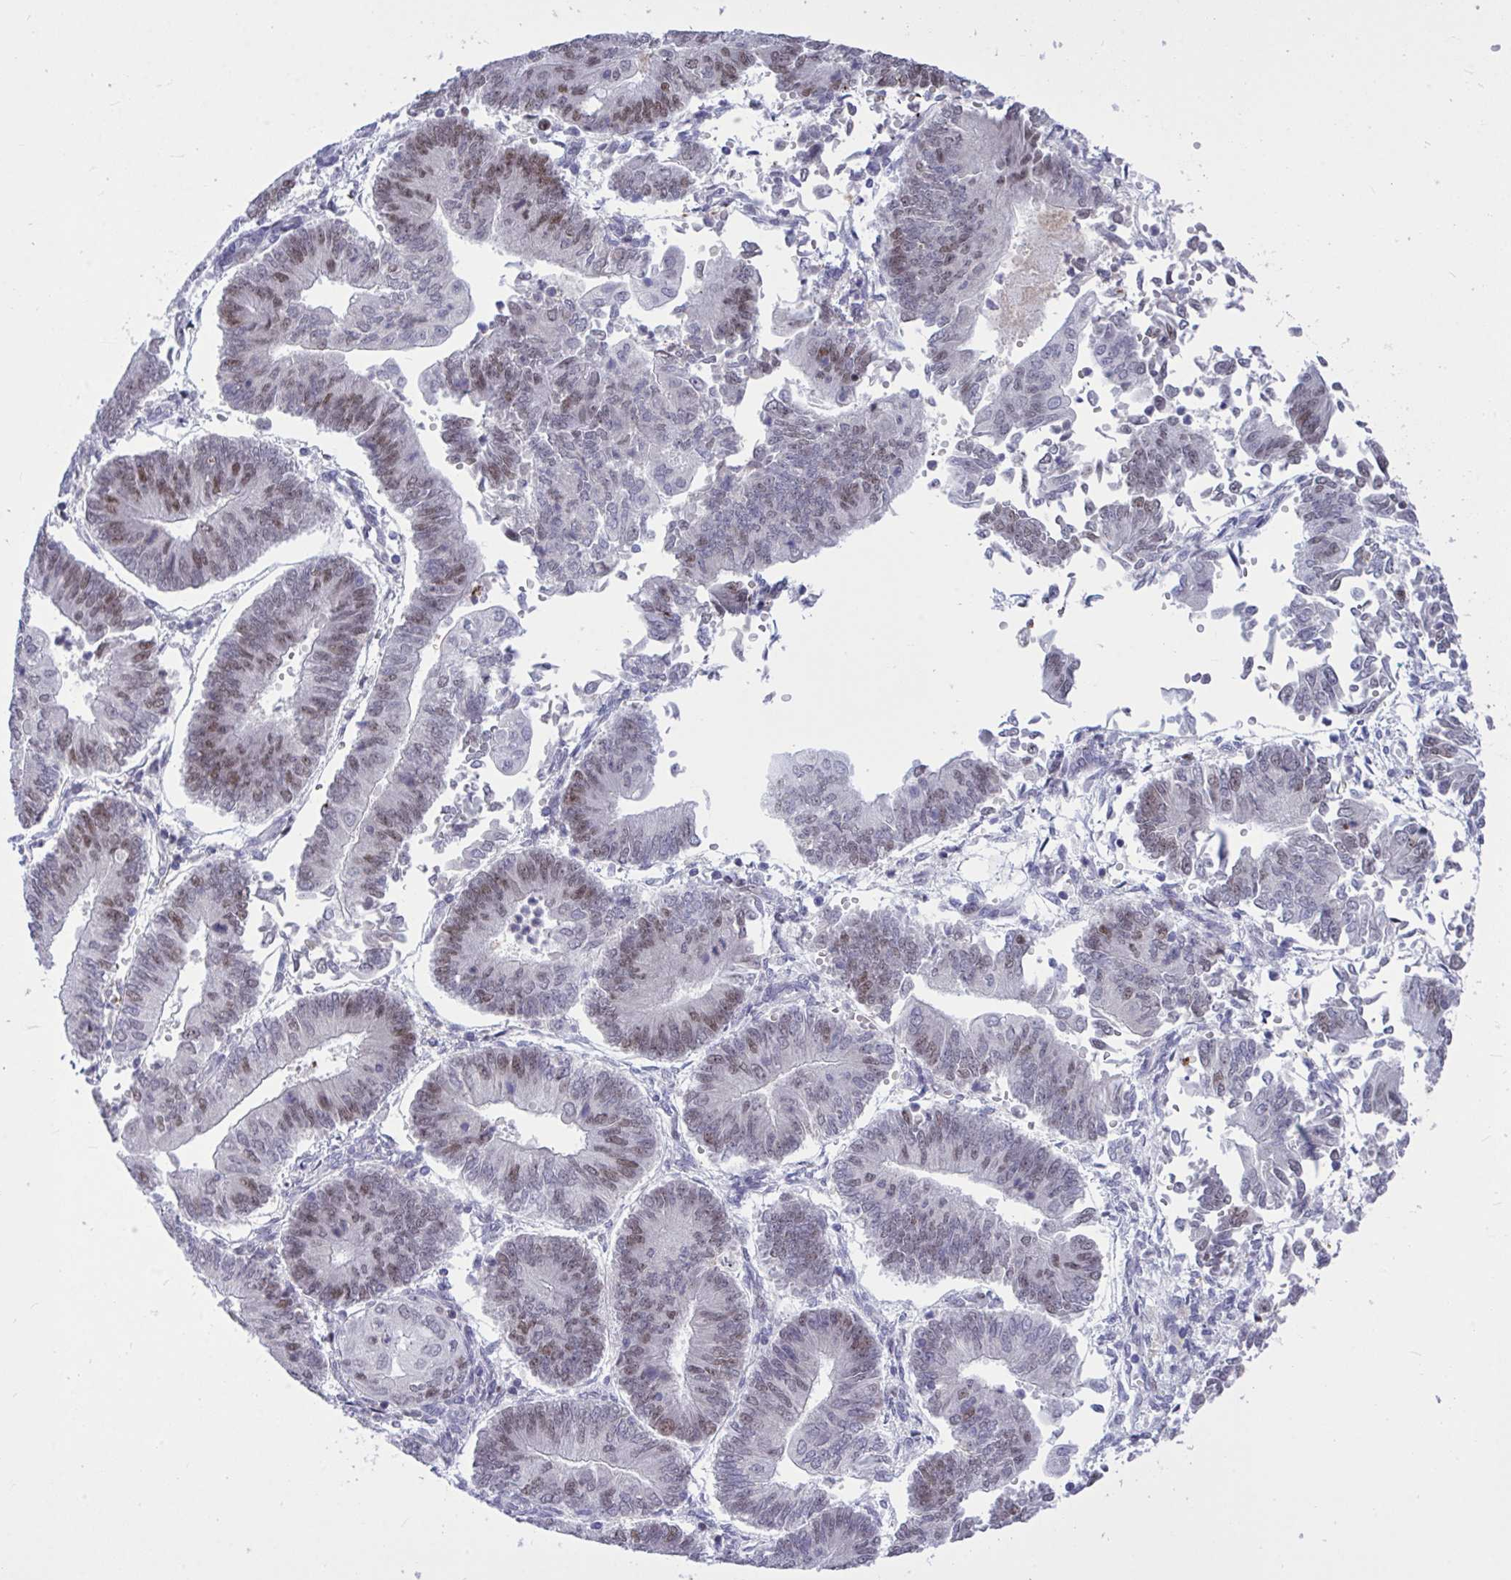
{"staining": {"intensity": "moderate", "quantity": "25%-75%", "location": "nuclear"}, "tissue": "endometrial cancer", "cell_type": "Tumor cells", "image_type": "cancer", "snomed": [{"axis": "morphology", "description": "Adenocarcinoma, NOS"}, {"axis": "topography", "description": "Endometrium"}], "caption": "Endometrial cancer stained with DAB IHC shows medium levels of moderate nuclear staining in about 25%-75% of tumor cells.", "gene": "C1QL2", "patient": {"sex": "female", "age": 65}}